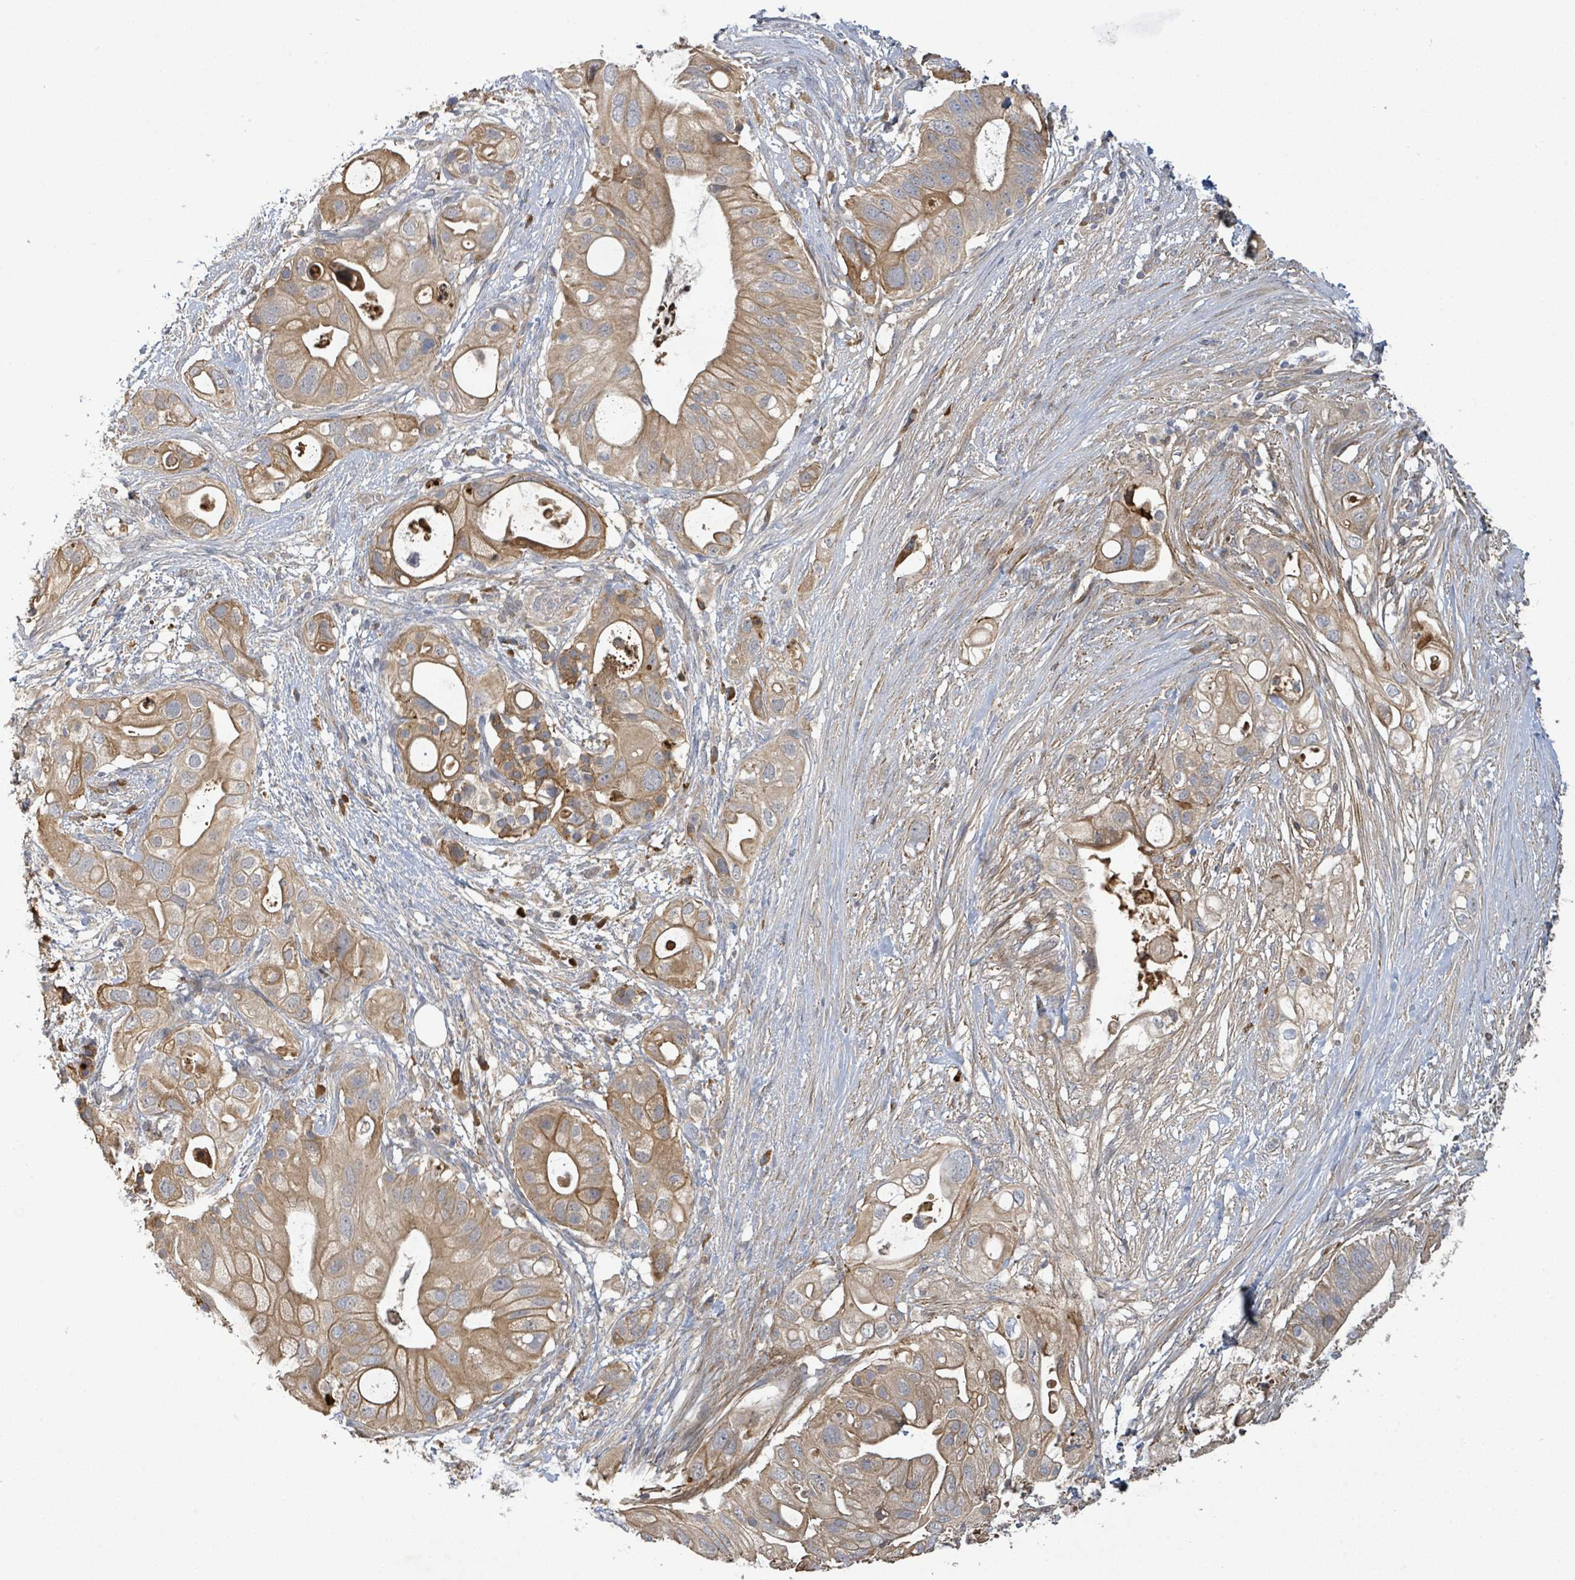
{"staining": {"intensity": "moderate", "quantity": ">75%", "location": "cytoplasmic/membranous"}, "tissue": "pancreatic cancer", "cell_type": "Tumor cells", "image_type": "cancer", "snomed": [{"axis": "morphology", "description": "Adenocarcinoma, NOS"}, {"axis": "topography", "description": "Pancreas"}], "caption": "This is a micrograph of immunohistochemistry staining of pancreatic adenocarcinoma, which shows moderate staining in the cytoplasmic/membranous of tumor cells.", "gene": "STARD4", "patient": {"sex": "female", "age": 72}}